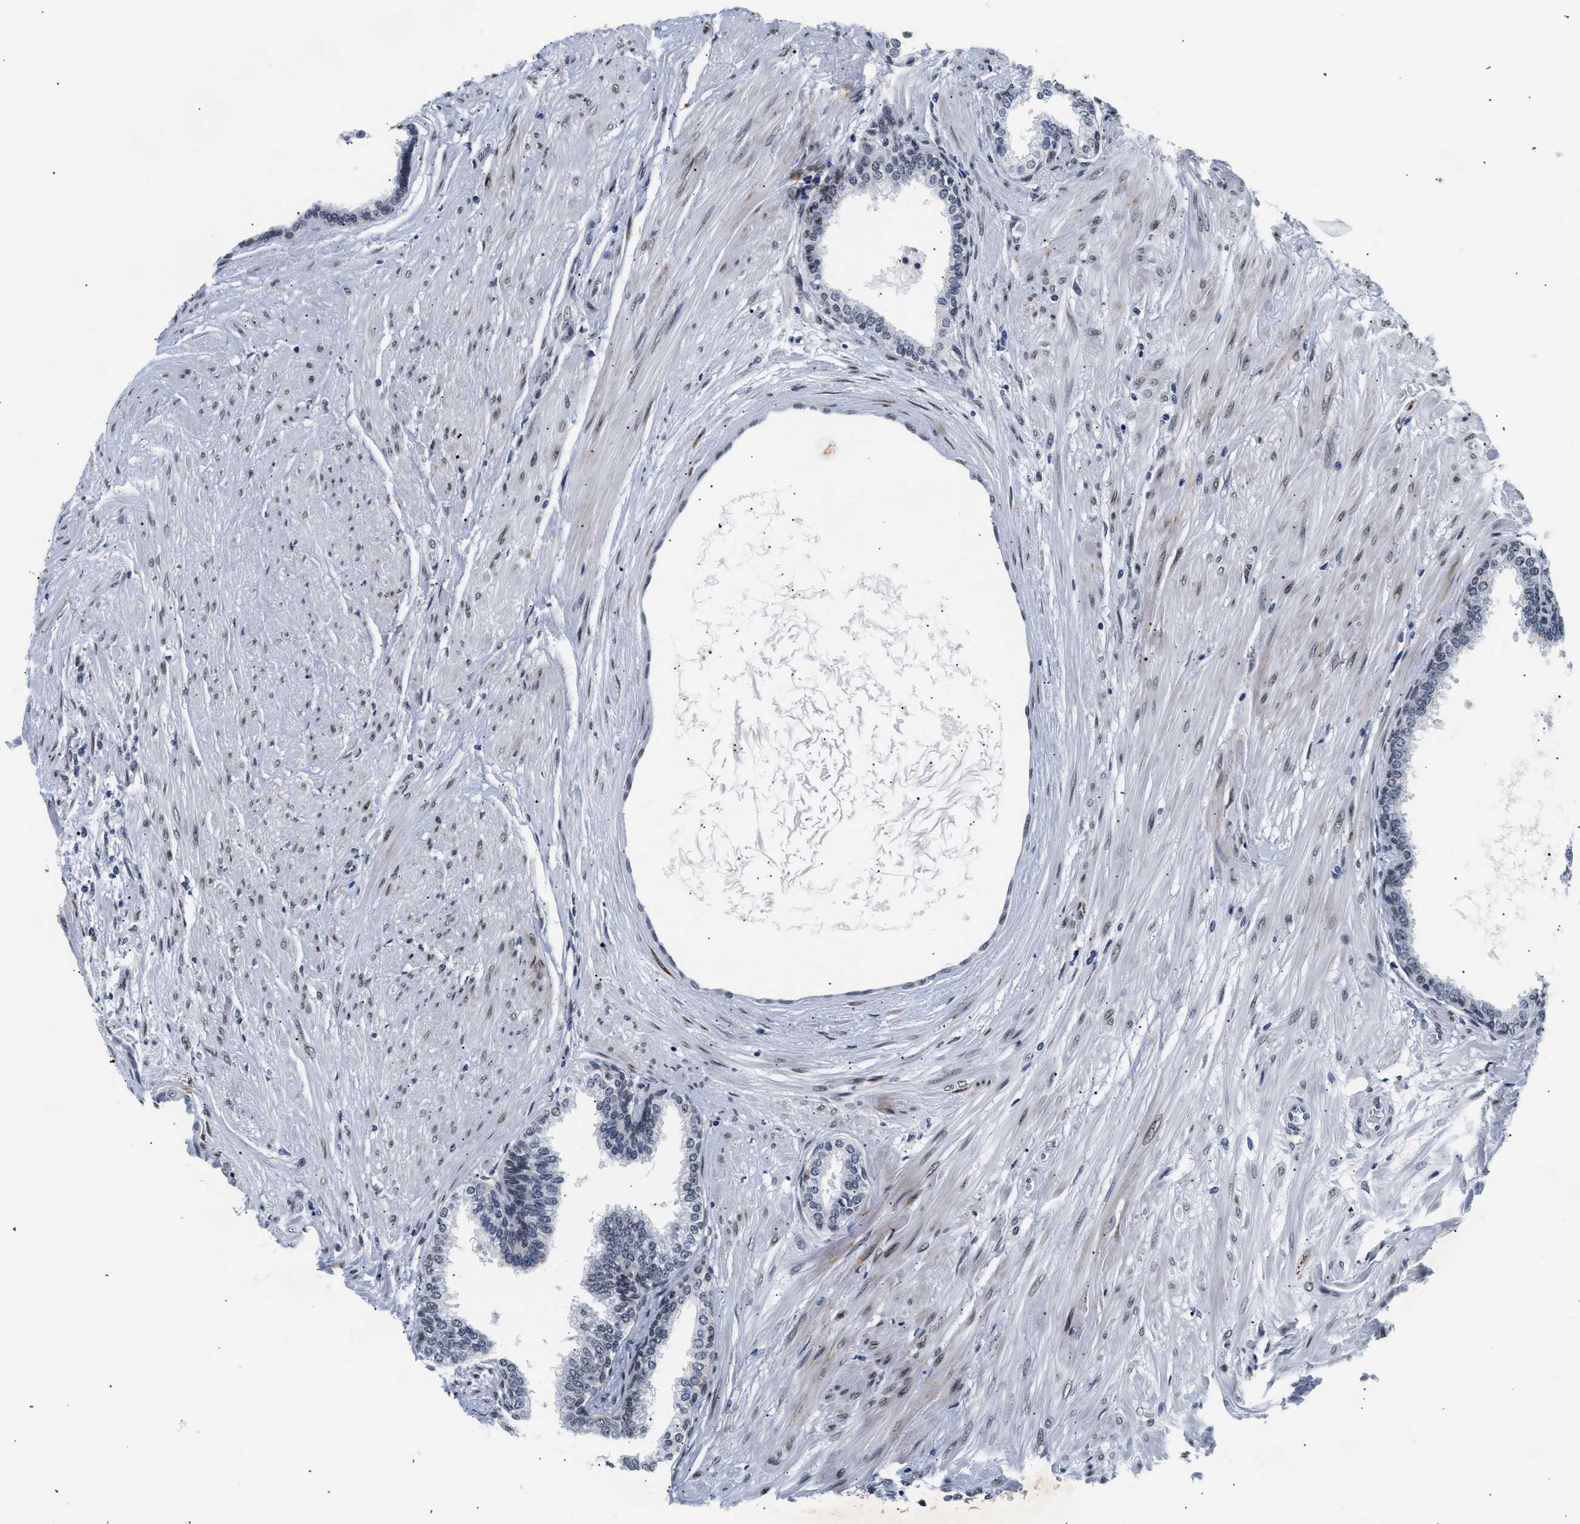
{"staining": {"intensity": "negative", "quantity": "none", "location": "none"}, "tissue": "prostate cancer", "cell_type": "Tumor cells", "image_type": "cancer", "snomed": [{"axis": "morphology", "description": "Adenocarcinoma, Low grade"}, {"axis": "topography", "description": "Prostate"}], "caption": "Immunohistochemistry micrograph of neoplastic tissue: prostate cancer (adenocarcinoma (low-grade)) stained with DAB (3,3'-diaminobenzidine) reveals no significant protein expression in tumor cells. (DAB (3,3'-diaminobenzidine) IHC with hematoxylin counter stain).", "gene": "THOC1", "patient": {"sex": "male", "age": 52}}